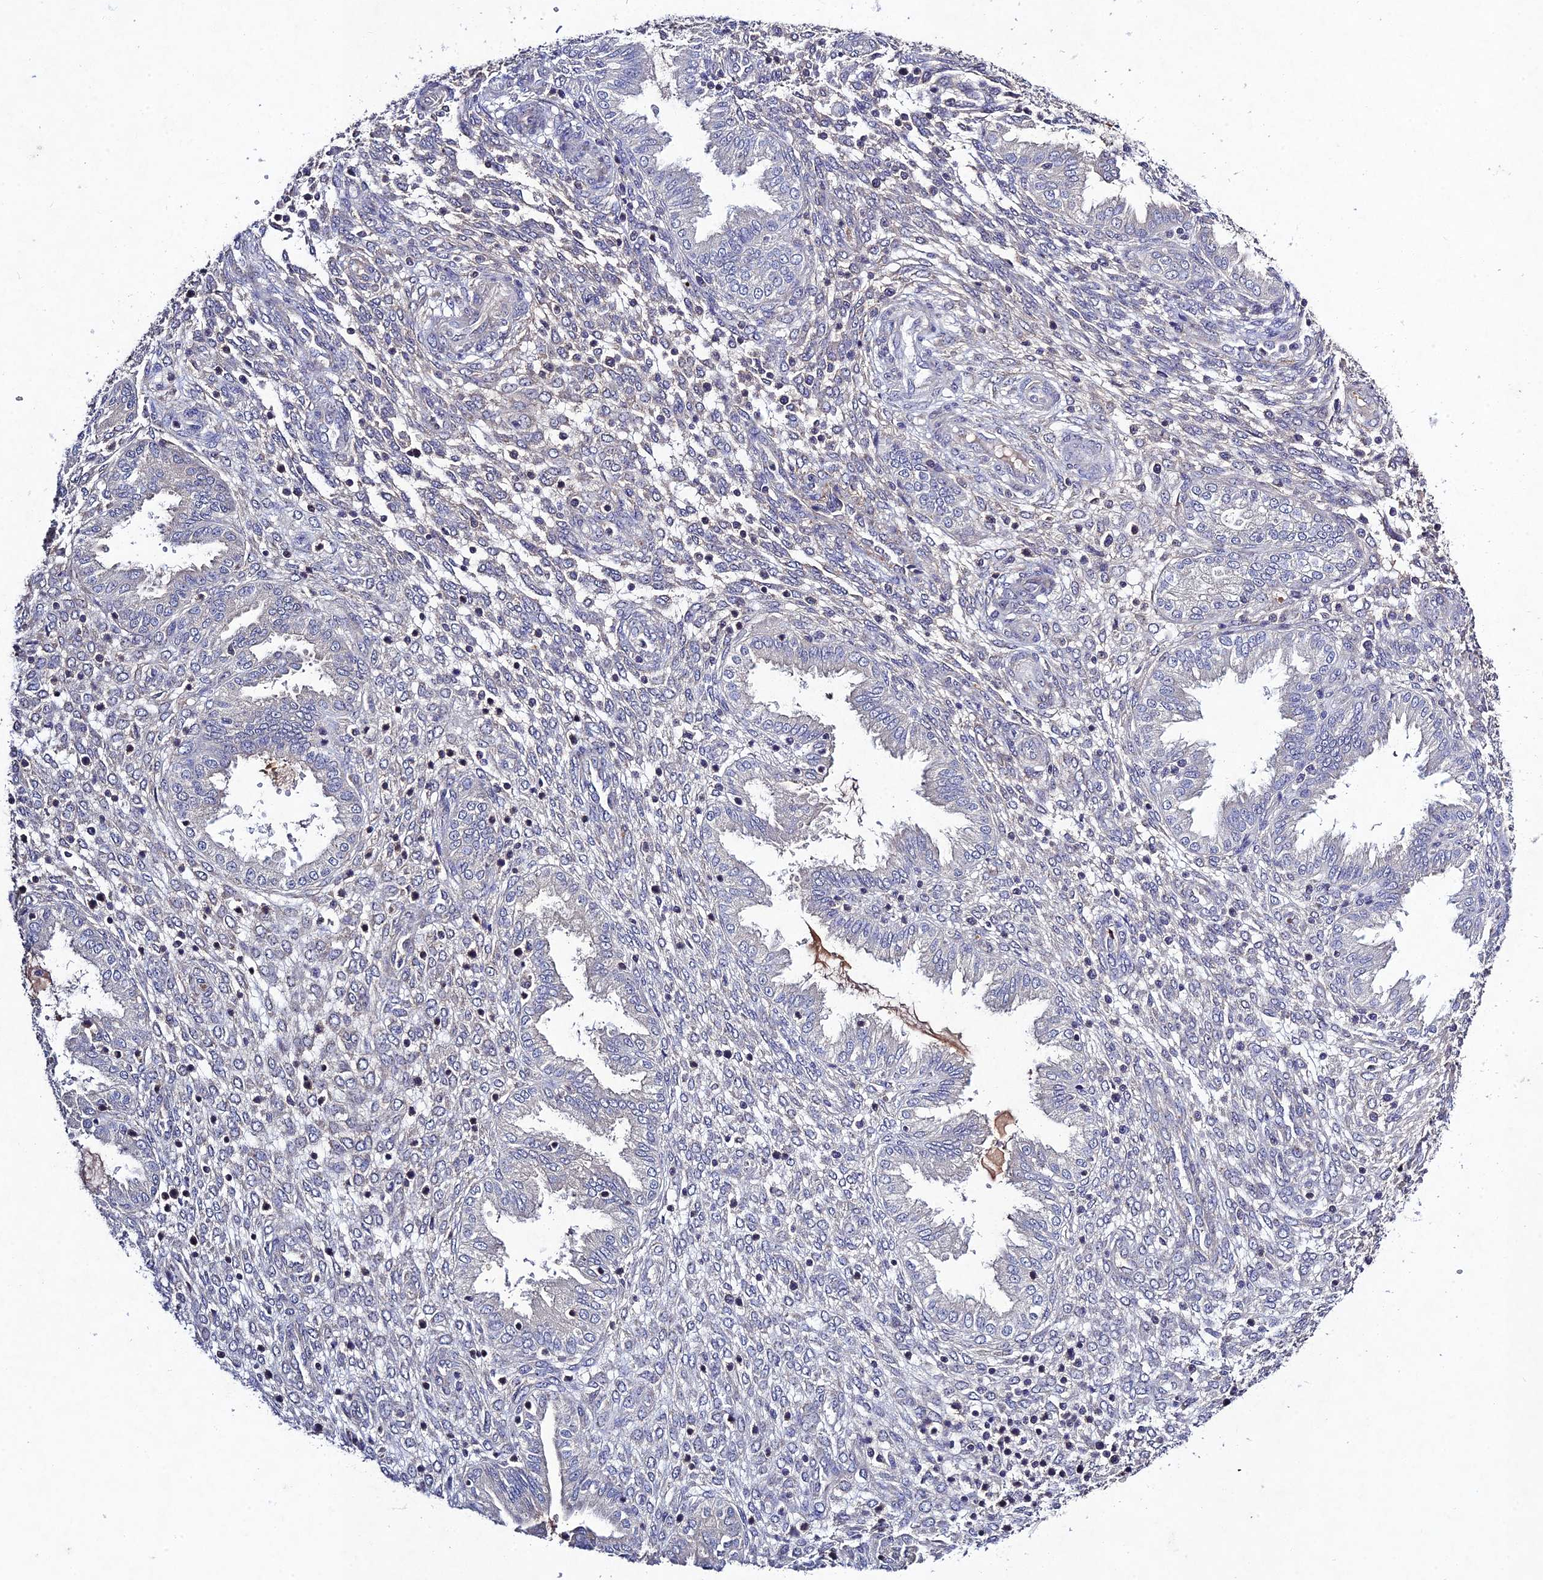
{"staining": {"intensity": "negative", "quantity": "none", "location": "none"}, "tissue": "endometrium", "cell_type": "Cells in endometrial stroma", "image_type": "normal", "snomed": [{"axis": "morphology", "description": "Normal tissue, NOS"}, {"axis": "topography", "description": "Endometrium"}], "caption": "The micrograph reveals no staining of cells in endometrial stroma in benign endometrium.", "gene": "CHST5", "patient": {"sex": "female", "age": 33}}